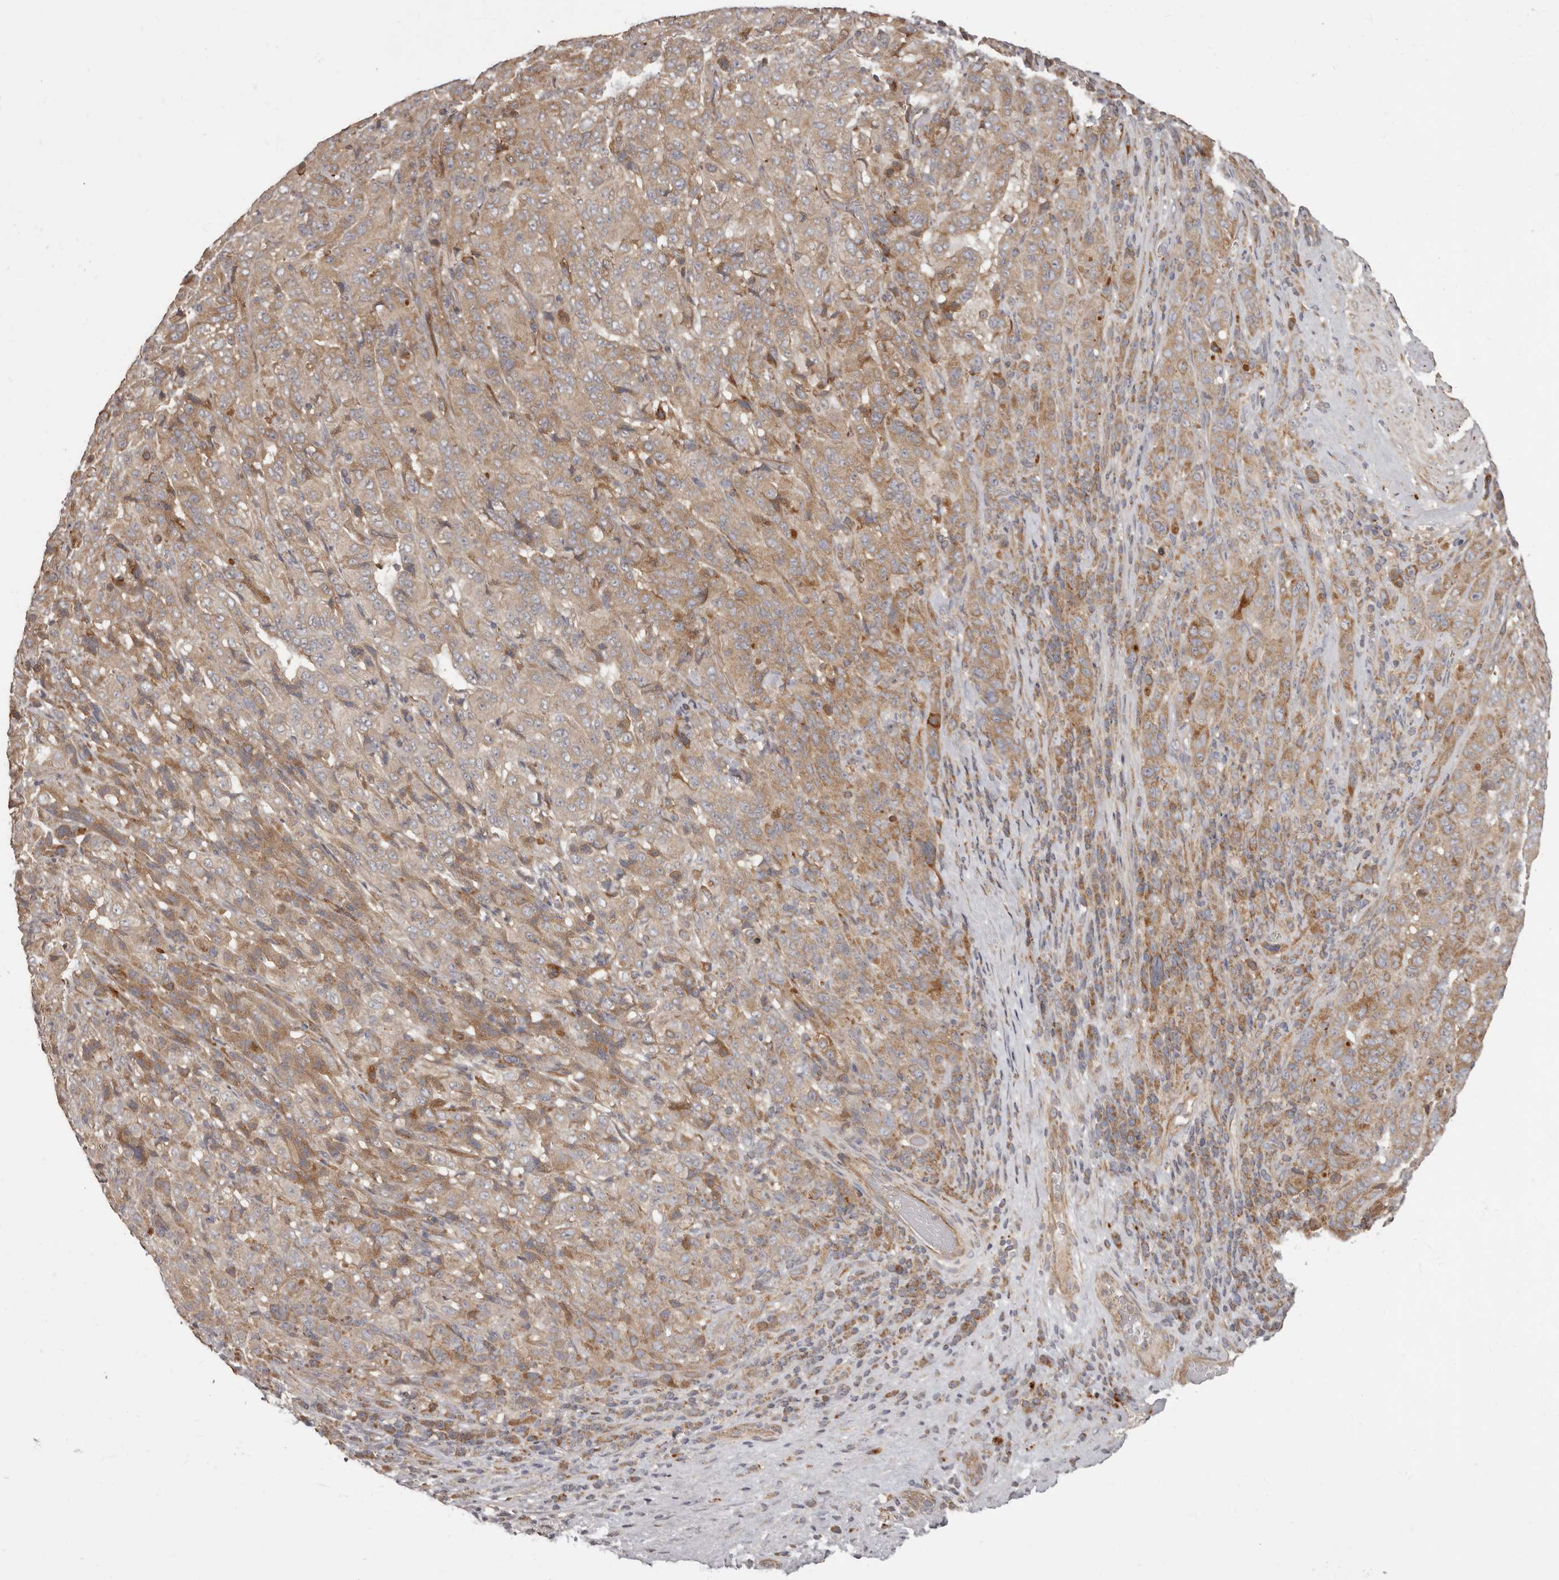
{"staining": {"intensity": "weak", "quantity": ">75%", "location": "cytoplasmic/membranous"}, "tissue": "pancreatic cancer", "cell_type": "Tumor cells", "image_type": "cancer", "snomed": [{"axis": "morphology", "description": "Adenocarcinoma, NOS"}, {"axis": "topography", "description": "Pancreas"}], "caption": "An image of human pancreatic cancer stained for a protein demonstrates weak cytoplasmic/membranous brown staining in tumor cells.", "gene": "ADCY2", "patient": {"sex": "male", "age": 63}}